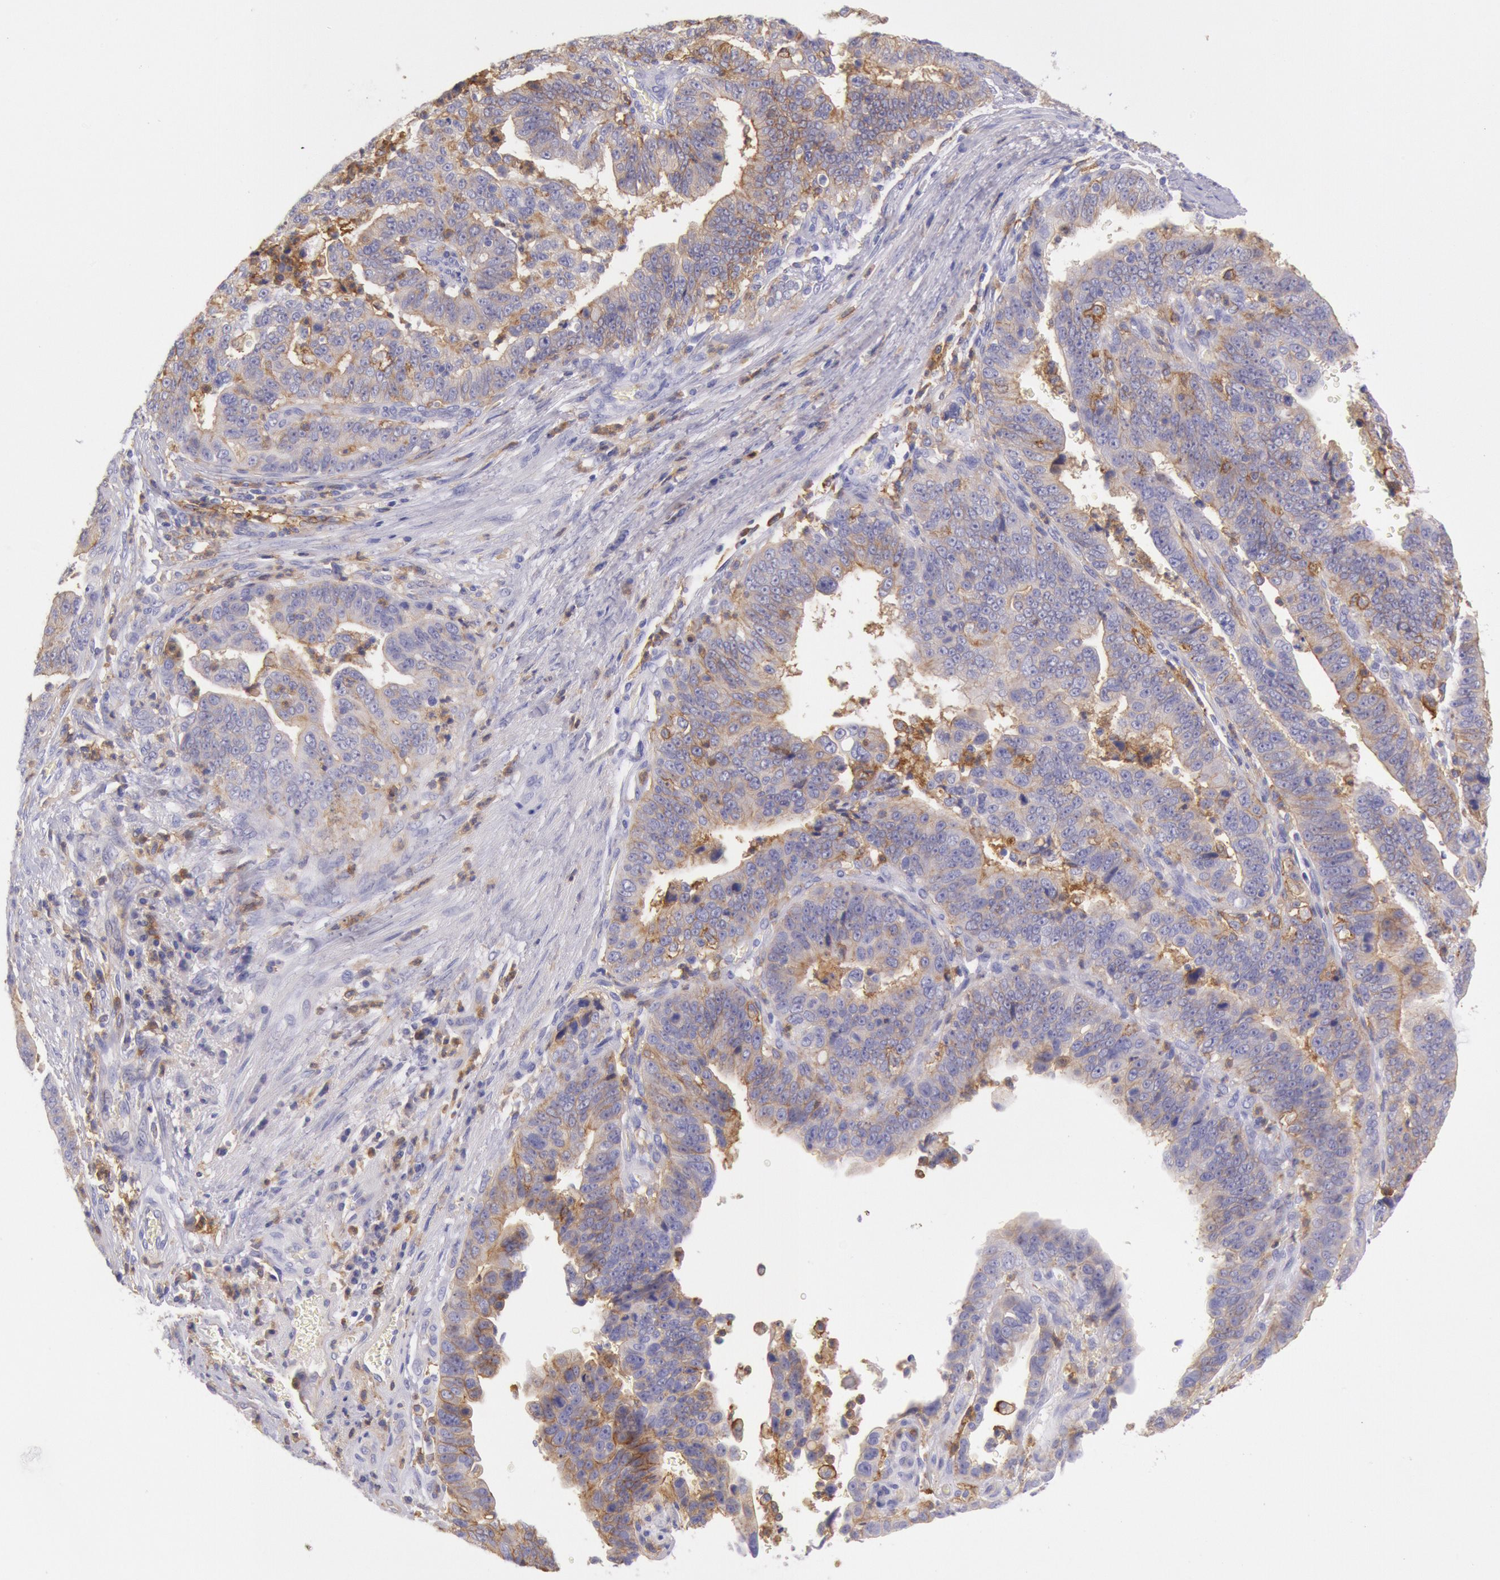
{"staining": {"intensity": "weak", "quantity": "25%-75%", "location": "cytoplasmic/membranous"}, "tissue": "stomach cancer", "cell_type": "Tumor cells", "image_type": "cancer", "snomed": [{"axis": "morphology", "description": "Adenocarcinoma, NOS"}, {"axis": "topography", "description": "Stomach, upper"}], "caption": "High-magnification brightfield microscopy of adenocarcinoma (stomach) stained with DAB (3,3'-diaminobenzidine) (brown) and counterstained with hematoxylin (blue). tumor cells exhibit weak cytoplasmic/membranous positivity is seen in approximately25%-75% of cells.", "gene": "LYN", "patient": {"sex": "female", "age": 50}}